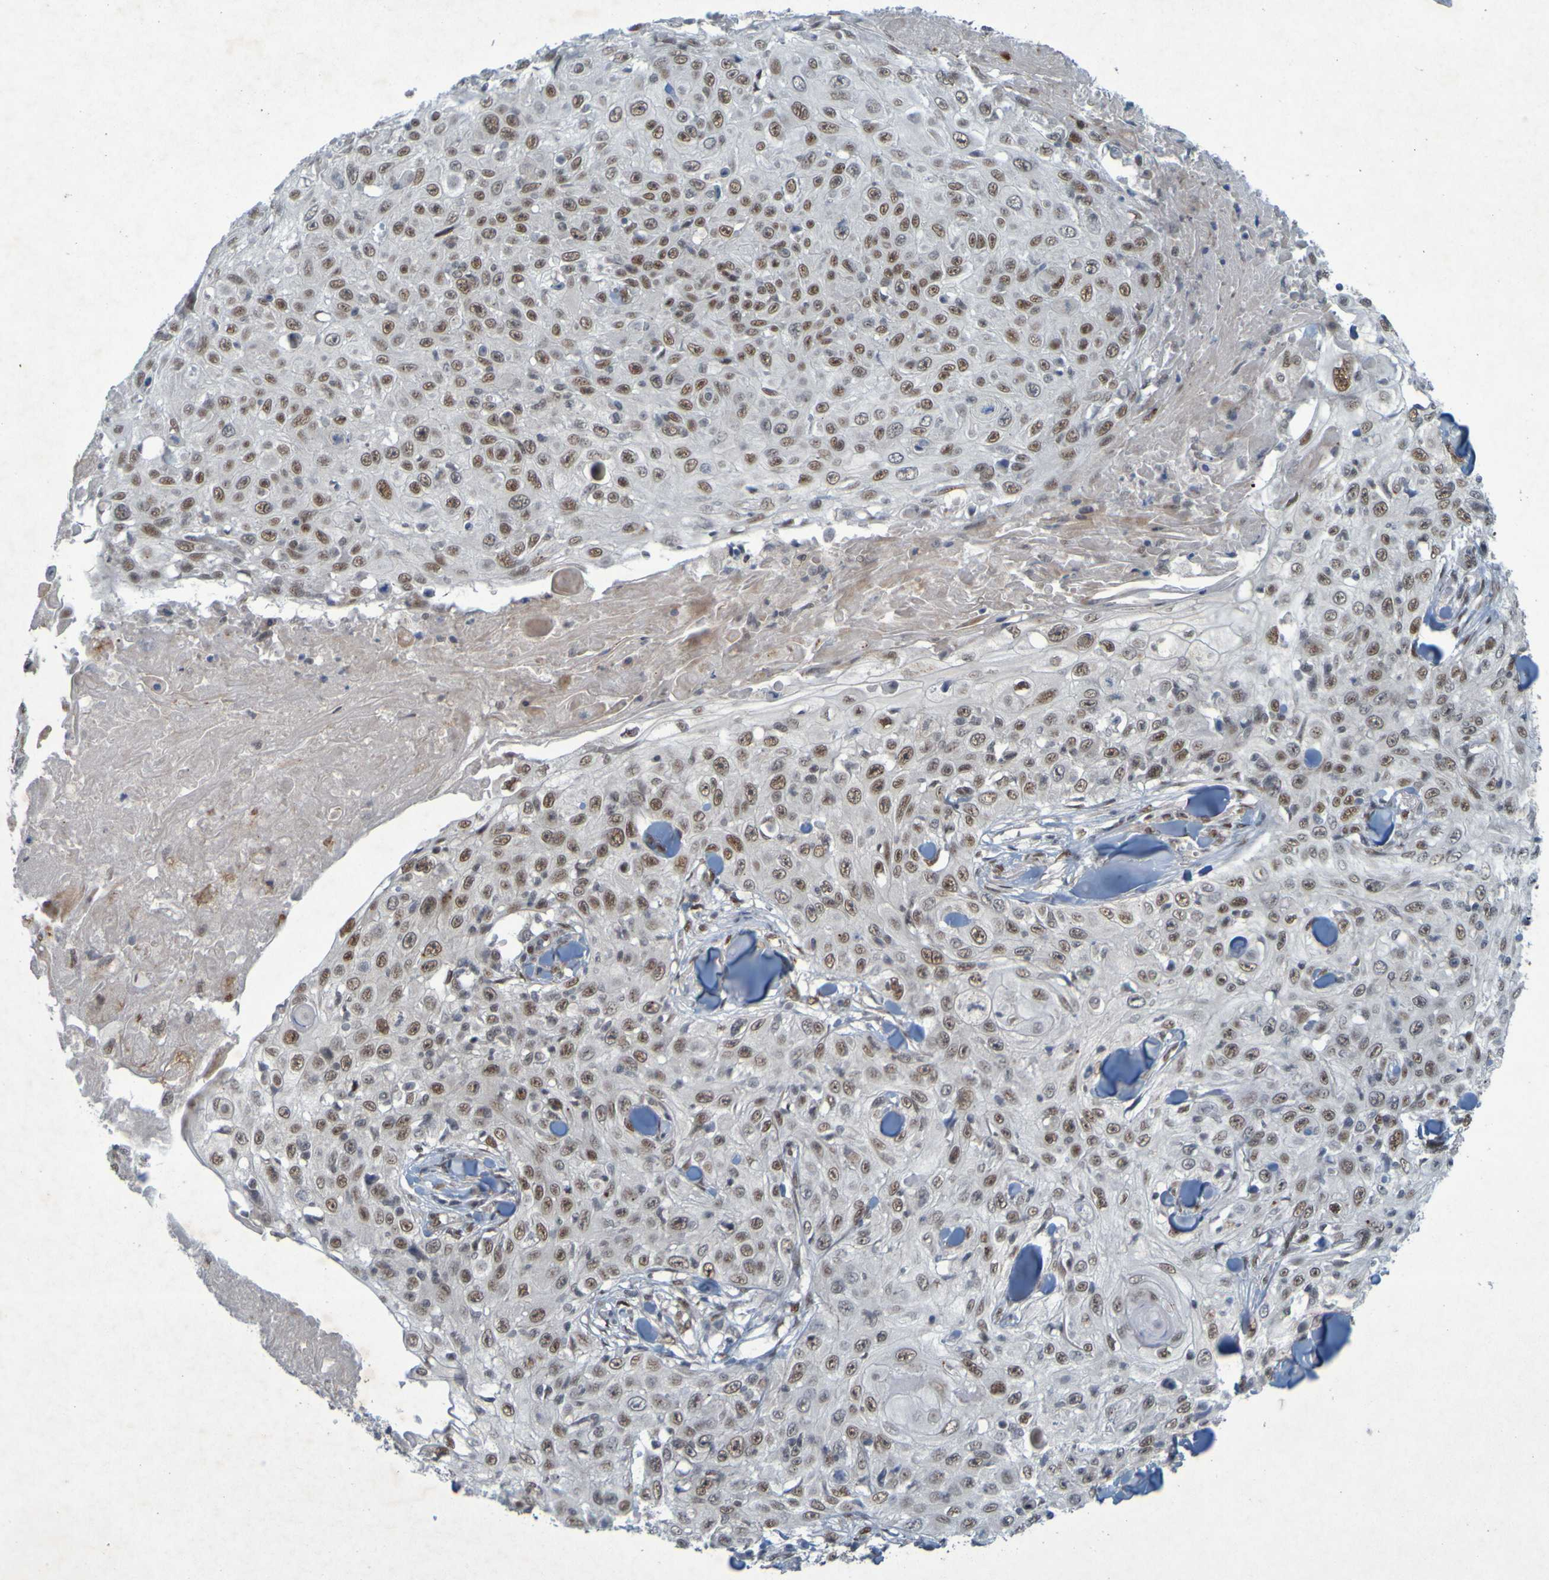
{"staining": {"intensity": "moderate", "quantity": ">75%", "location": "nuclear"}, "tissue": "skin cancer", "cell_type": "Tumor cells", "image_type": "cancer", "snomed": [{"axis": "morphology", "description": "Squamous cell carcinoma, NOS"}, {"axis": "topography", "description": "Skin"}], "caption": "A photomicrograph of squamous cell carcinoma (skin) stained for a protein exhibits moderate nuclear brown staining in tumor cells.", "gene": "MCPH1", "patient": {"sex": "male", "age": 86}}